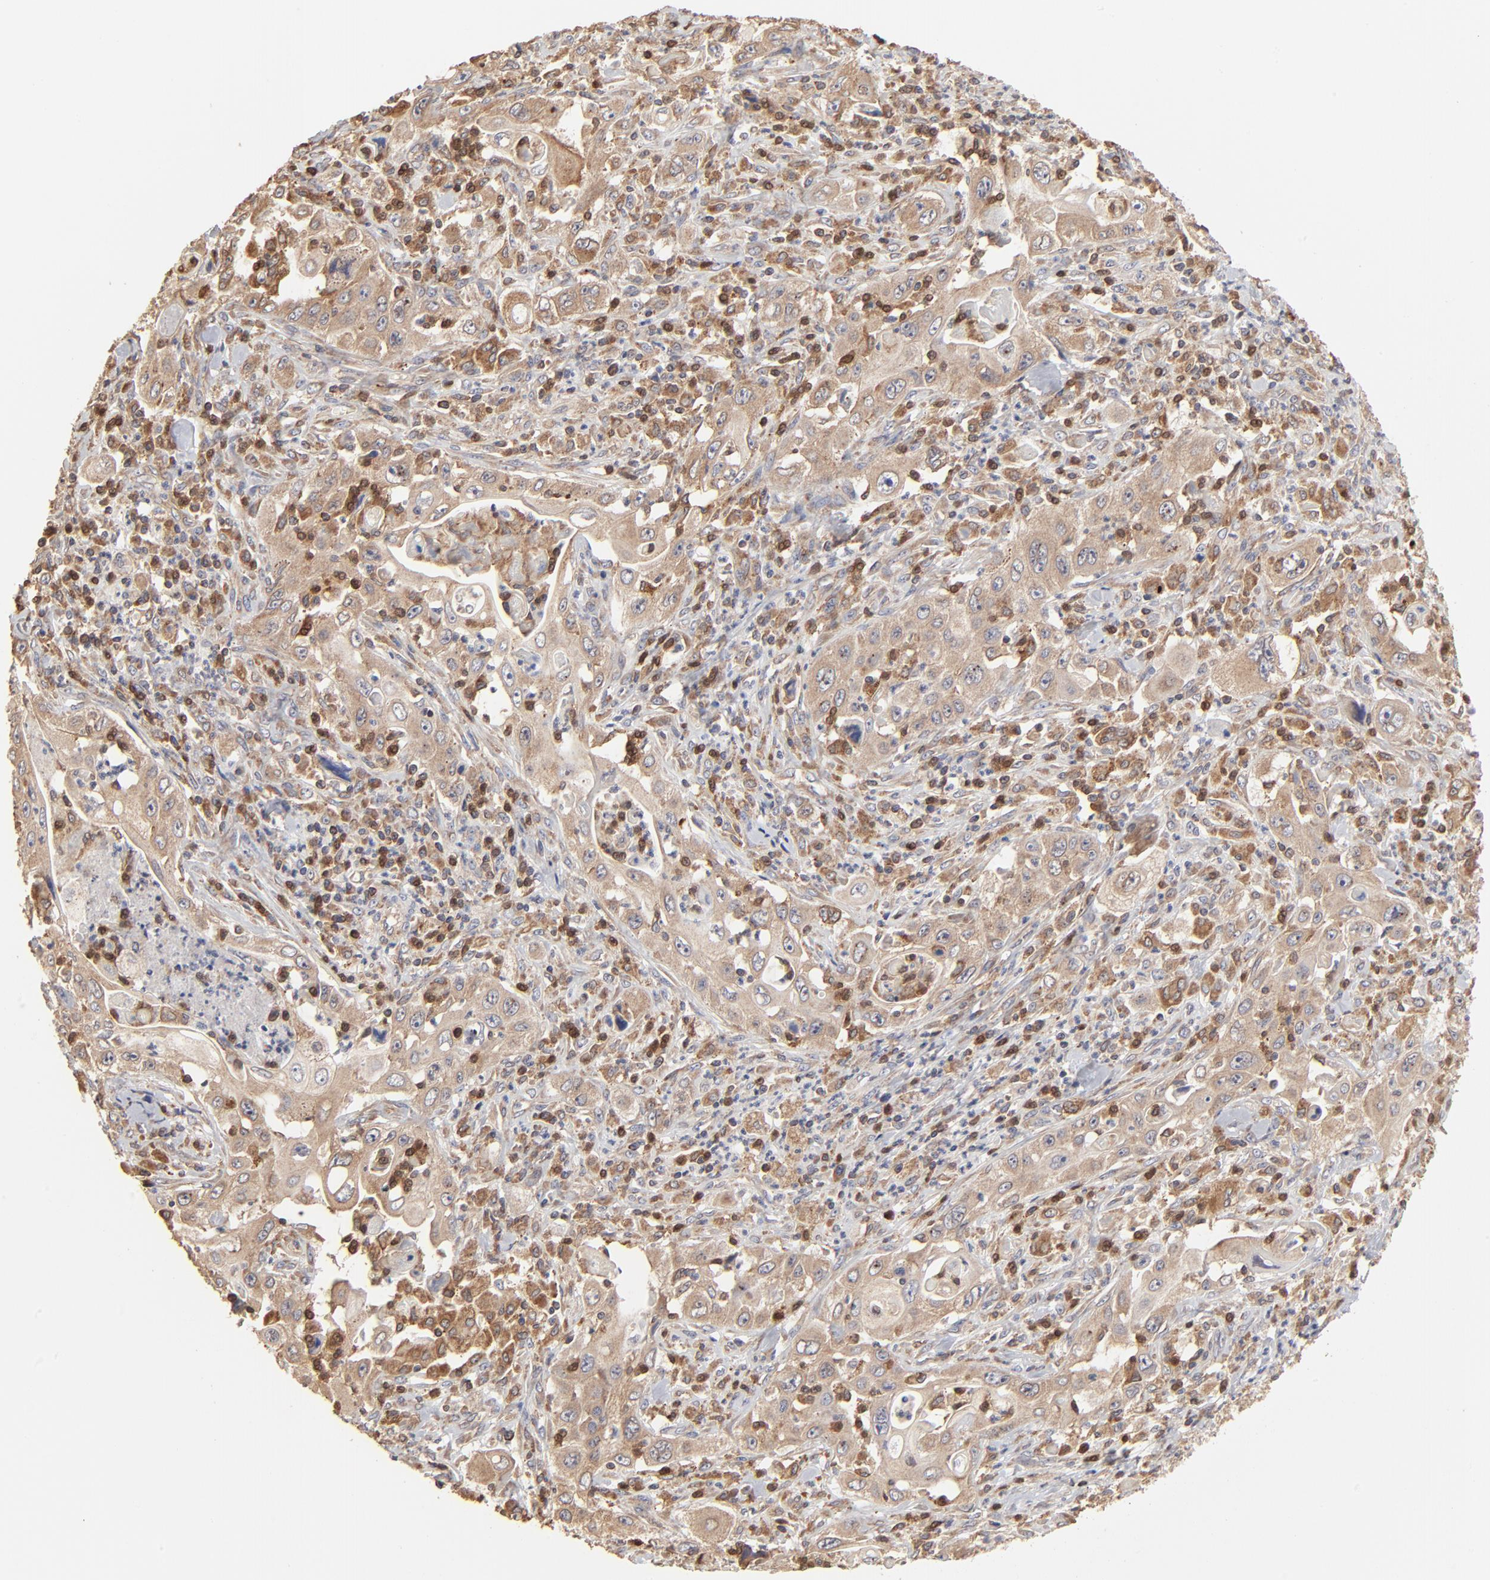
{"staining": {"intensity": "weak", "quantity": ">75%", "location": "cytoplasmic/membranous"}, "tissue": "pancreatic cancer", "cell_type": "Tumor cells", "image_type": "cancer", "snomed": [{"axis": "morphology", "description": "Adenocarcinoma, NOS"}, {"axis": "topography", "description": "Pancreas"}], "caption": "Pancreatic adenocarcinoma tissue displays weak cytoplasmic/membranous expression in approximately >75% of tumor cells, visualized by immunohistochemistry.", "gene": "RNF213", "patient": {"sex": "male", "age": 70}}